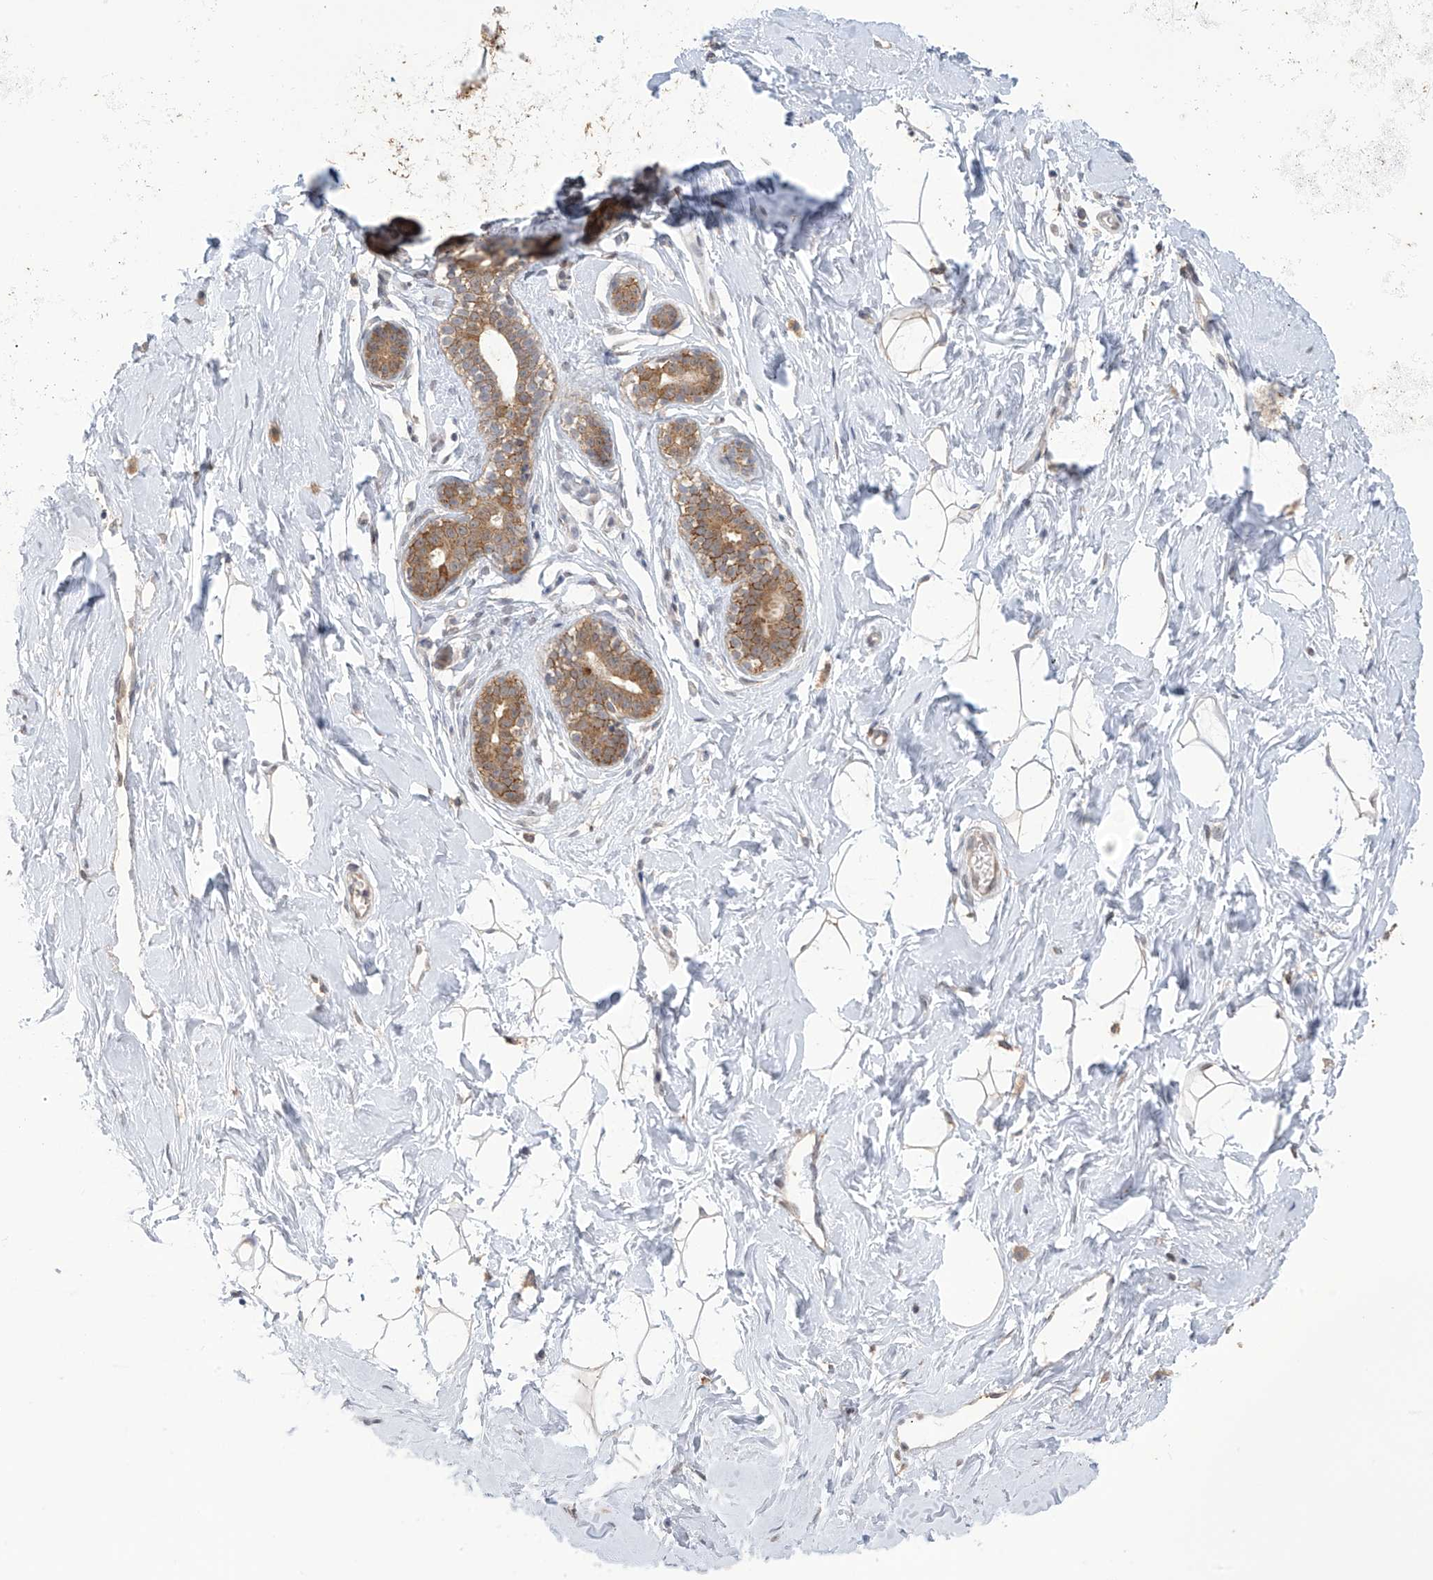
{"staining": {"intensity": "weak", "quantity": "25%-75%", "location": "cytoplasmic/membranous"}, "tissue": "breast", "cell_type": "Adipocytes", "image_type": "normal", "snomed": [{"axis": "morphology", "description": "Normal tissue, NOS"}, {"axis": "morphology", "description": "Adenoma, NOS"}, {"axis": "topography", "description": "Breast"}], "caption": "This image reveals IHC staining of benign breast, with low weak cytoplasmic/membranous staining in approximately 25%-75% of adipocytes.", "gene": "KIAA1522", "patient": {"sex": "female", "age": 23}}